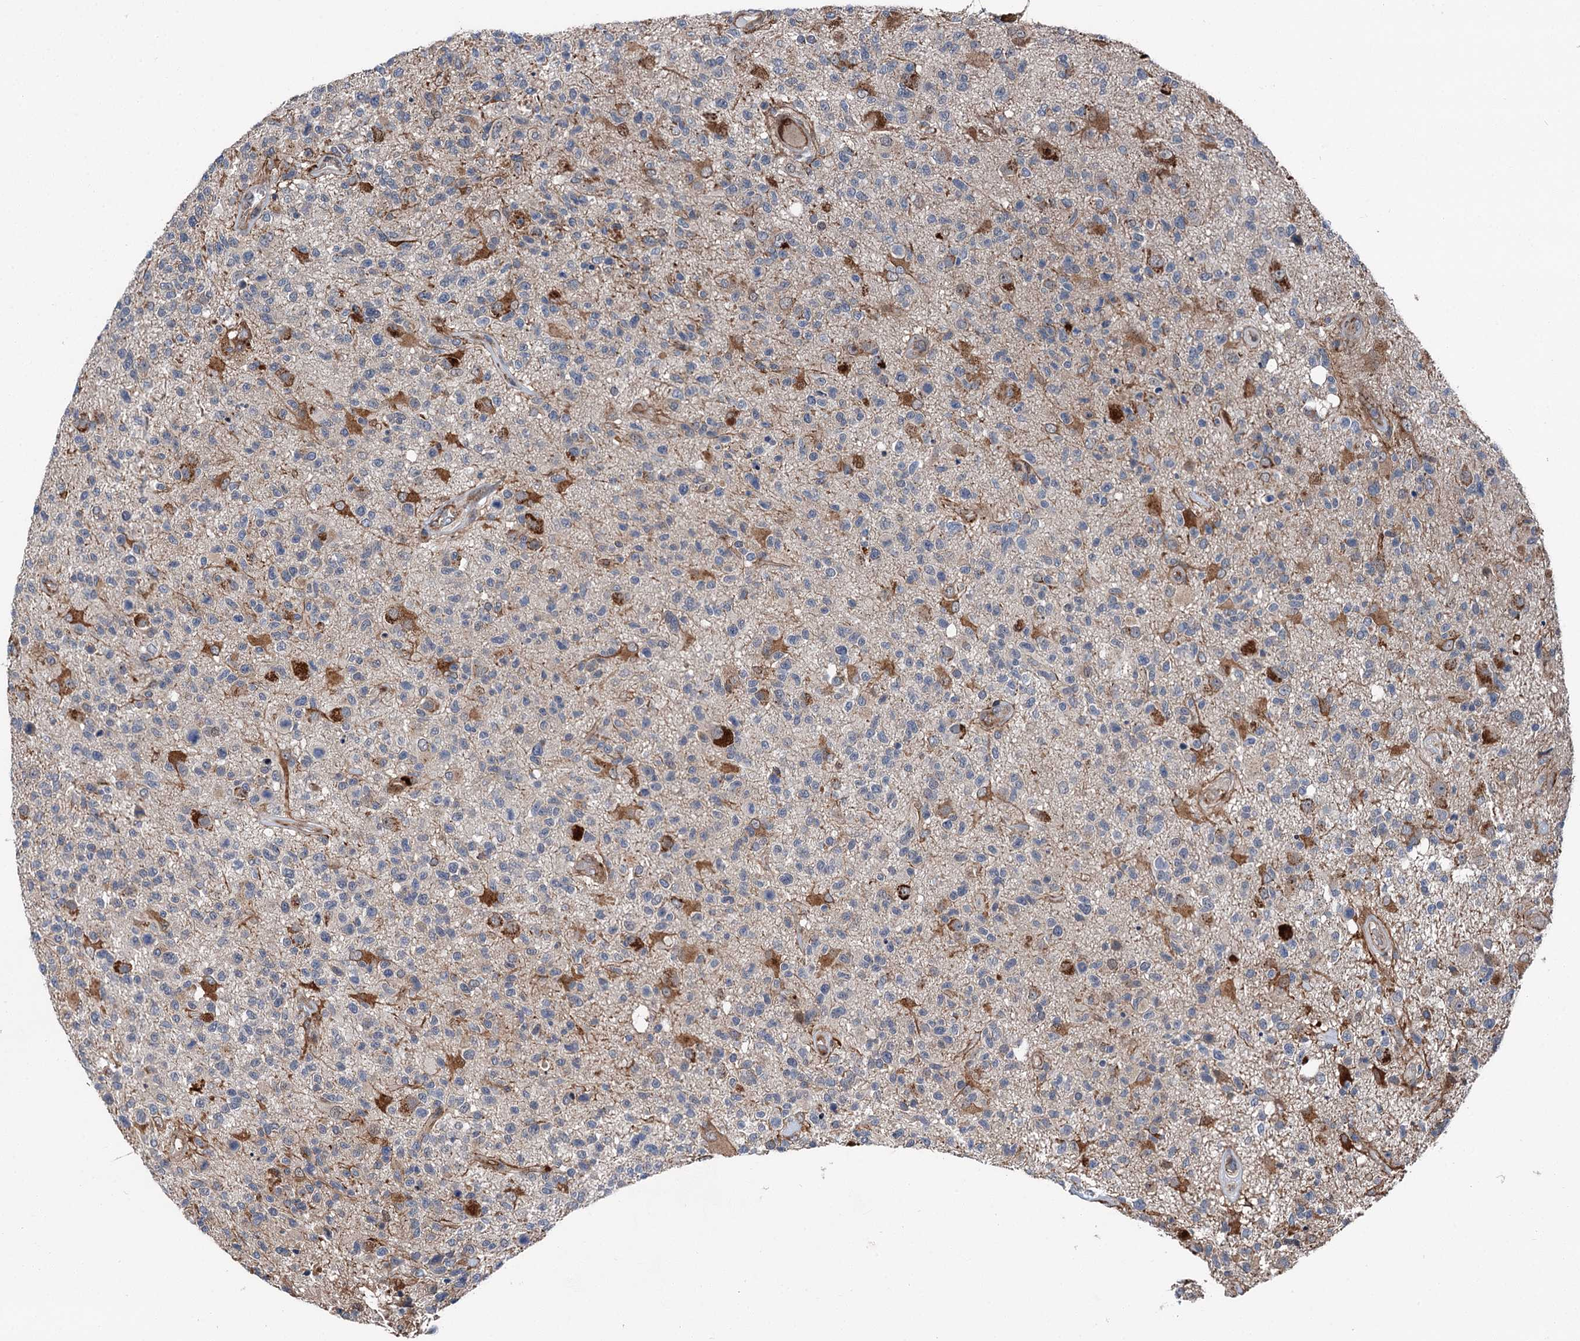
{"staining": {"intensity": "moderate", "quantity": "25%-75%", "location": "cytoplasmic/membranous"}, "tissue": "glioma", "cell_type": "Tumor cells", "image_type": "cancer", "snomed": [{"axis": "morphology", "description": "Glioma, malignant, High grade"}, {"axis": "morphology", "description": "Glioblastoma, NOS"}, {"axis": "topography", "description": "Brain"}], "caption": "High-grade glioma (malignant) stained with immunohistochemistry reveals moderate cytoplasmic/membranous staining in approximately 25%-75% of tumor cells.", "gene": "POLR1D", "patient": {"sex": "male", "age": 60}}